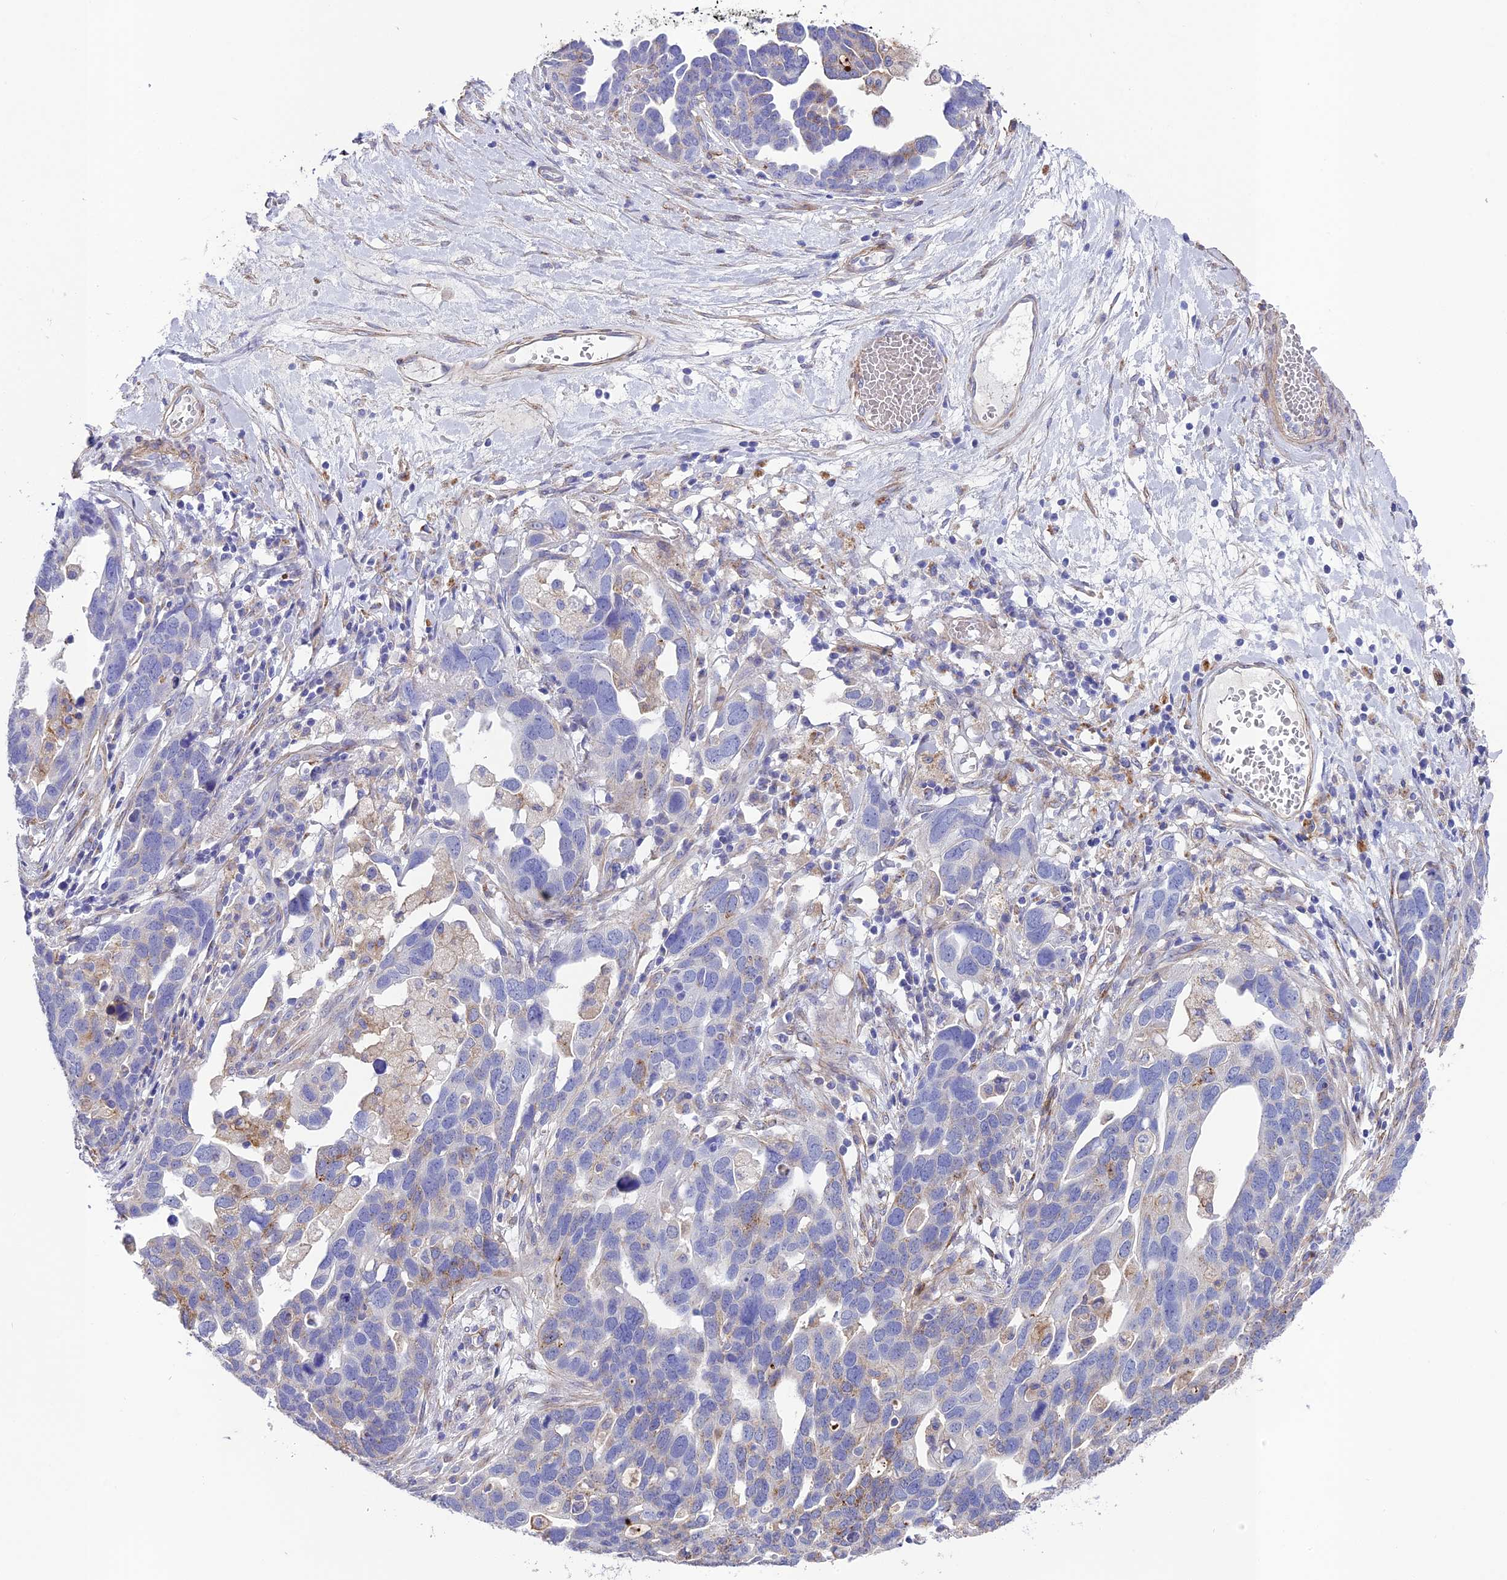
{"staining": {"intensity": "weak", "quantity": "<25%", "location": "cytoplasmic/membranous"}, "tissue": "ovarian cancer", "cell_type": "Tumor cells", "image_type": "cancer", "snomed": [{"axis": "morphology", "description": "Cystadenocarcinoma, serous, NOS"}, {"axis": "topography", "description": "Ovary"}], "caption": "DAB immunohistochemical staining of ovarian cancer (serous cystadenocarcinoma) shows no significant staining in tumor cells.", "gene": "TNS1", "patient": {"sex": "female", "age": 54}}